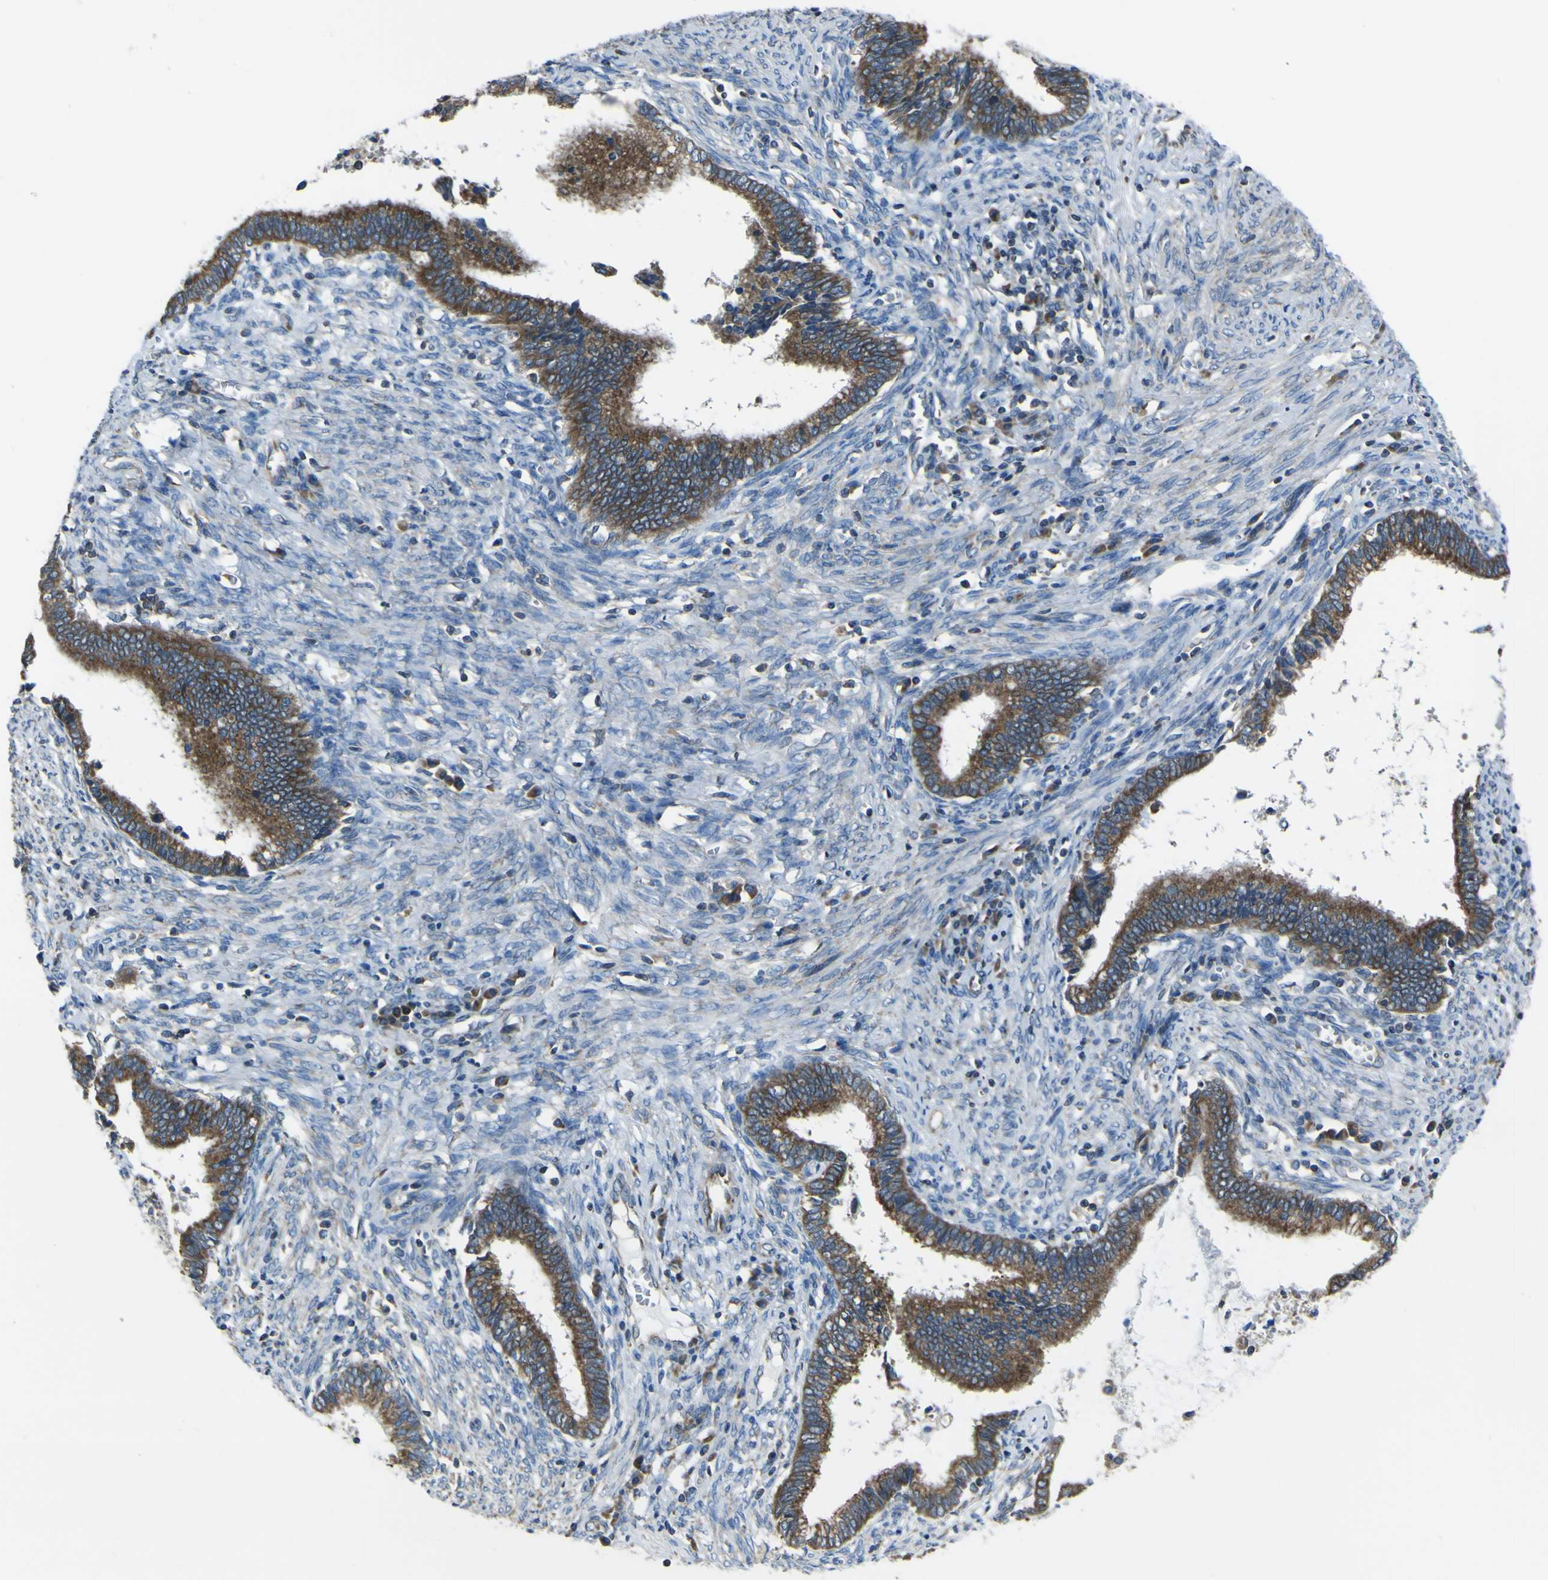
{"staining": {"intensity": "strong", "quantity": ">75%", "location": "cytoplasmic/membranous"}, "tissue": "cervical cancer", "cell_type": "Tumor cells", "image_type": "cancer", "snomed": [{"axis": "morphology", "description": "Adenocarcinoma, NOS"}, {"axis": "topography", "description": "Cervix"}], "caption": "Brown immunohistochemical staining in cervical cancer displays strong cytoplasmic/membranous positivity in approximately >75% of tumor cells. Immunohistochemistry (ihc) stains the protein of interest in brown and the nuclei are stained blue.", "gene": "STIM1", "patient": {"sex": "female", "age": 44}}